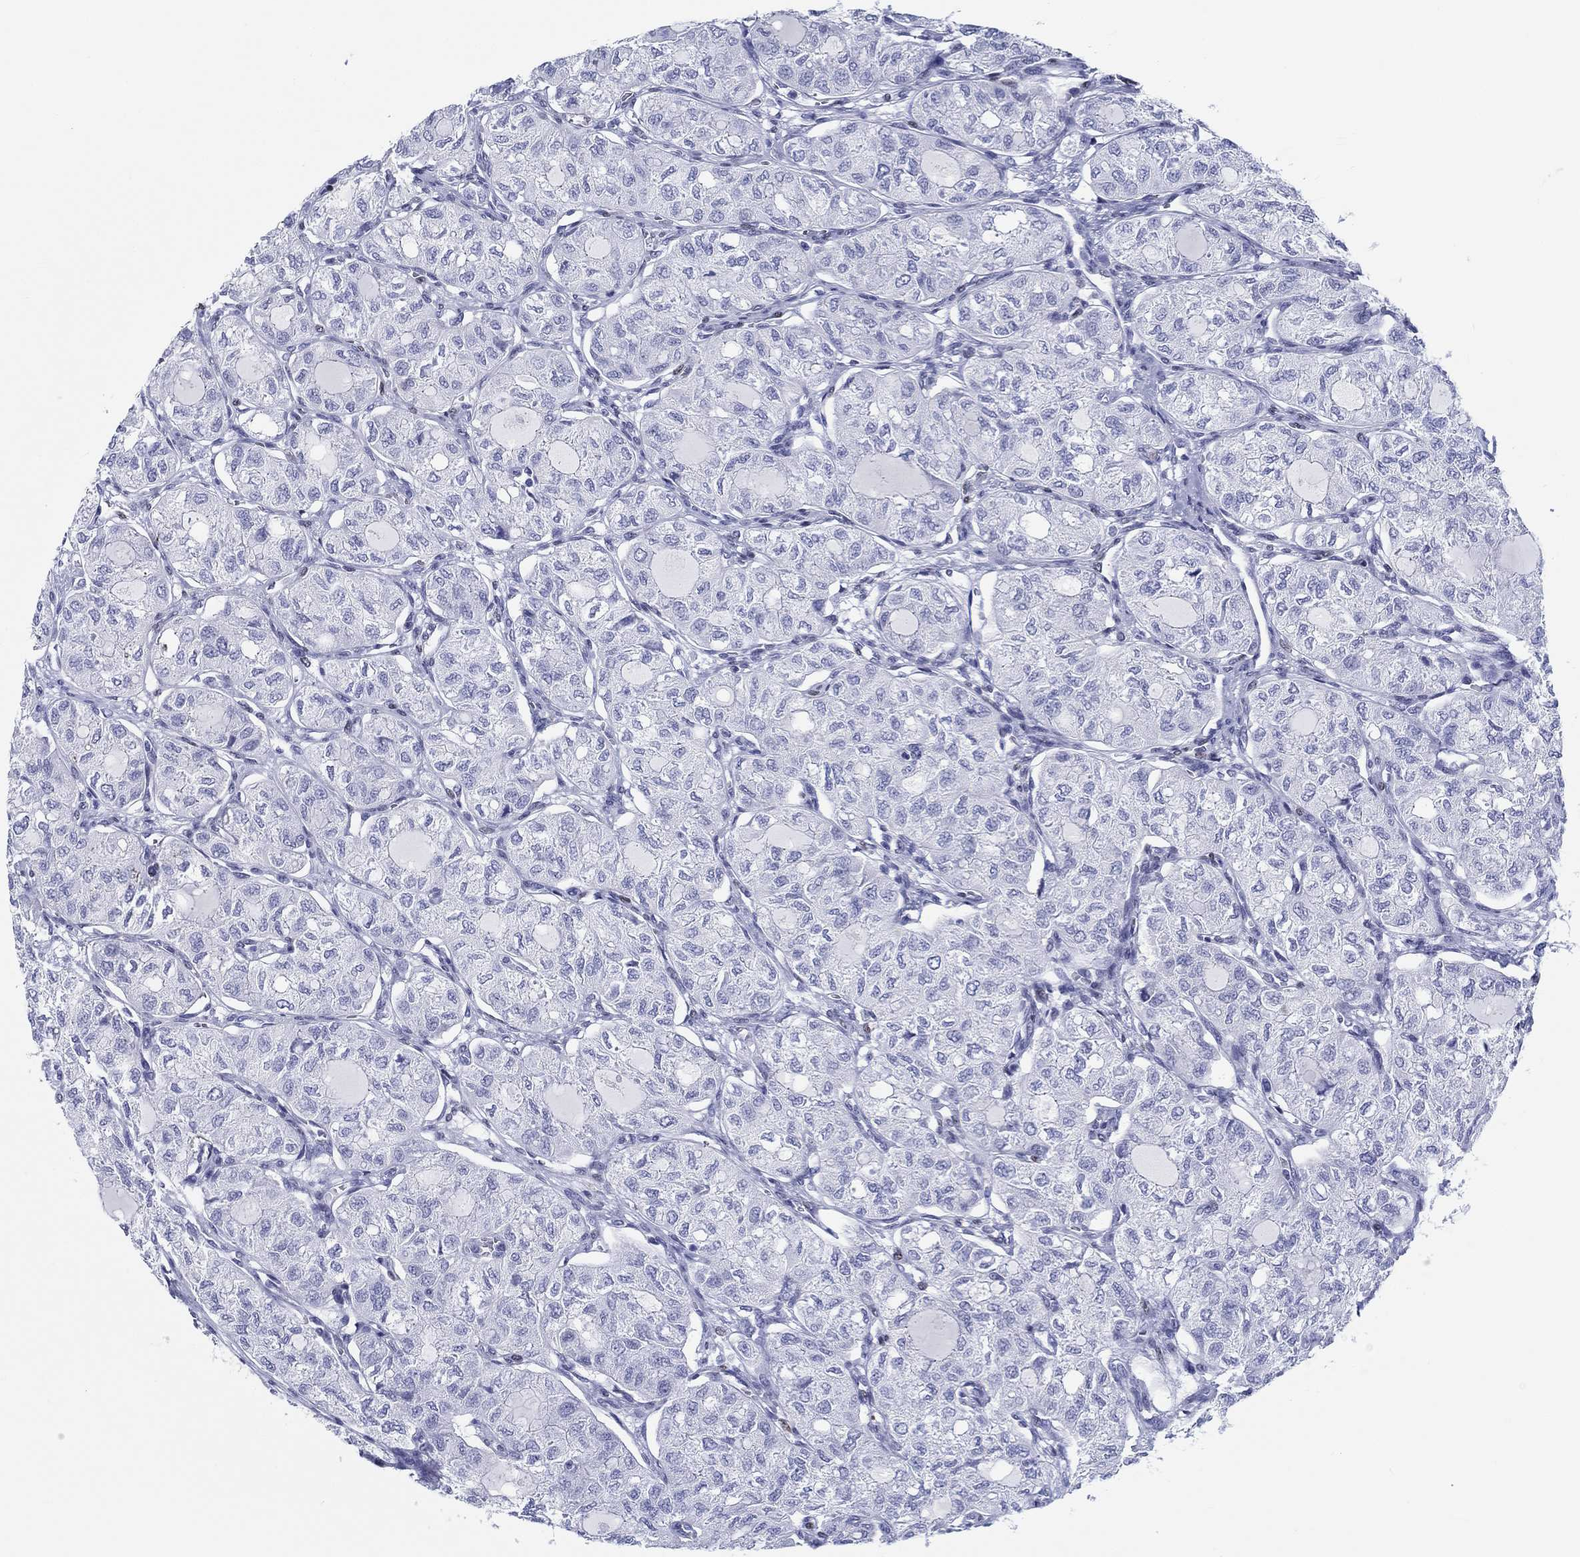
{"staining": {"intensity": "negative", "quantity": "none", "location": "none"}, "tissue": "thyroid cancer", "cell_type": "Tumor cells", "image_type": "cancer", "snomed": [{"axis": "morphology", "description": "Follicular adenoma carcinoma, NOS"}, {"axis": "topography", "description": "Thyroid gland"}], "caption": "IHC micrograph of neoplastic tissue: human thyroid cancer stained with DAB (3,3'-diaminobenzidine) exhibits no significant protein positivity in tumor cells.", "gene": "H1-1", "patient": {"sex": "male", "age": 75}}